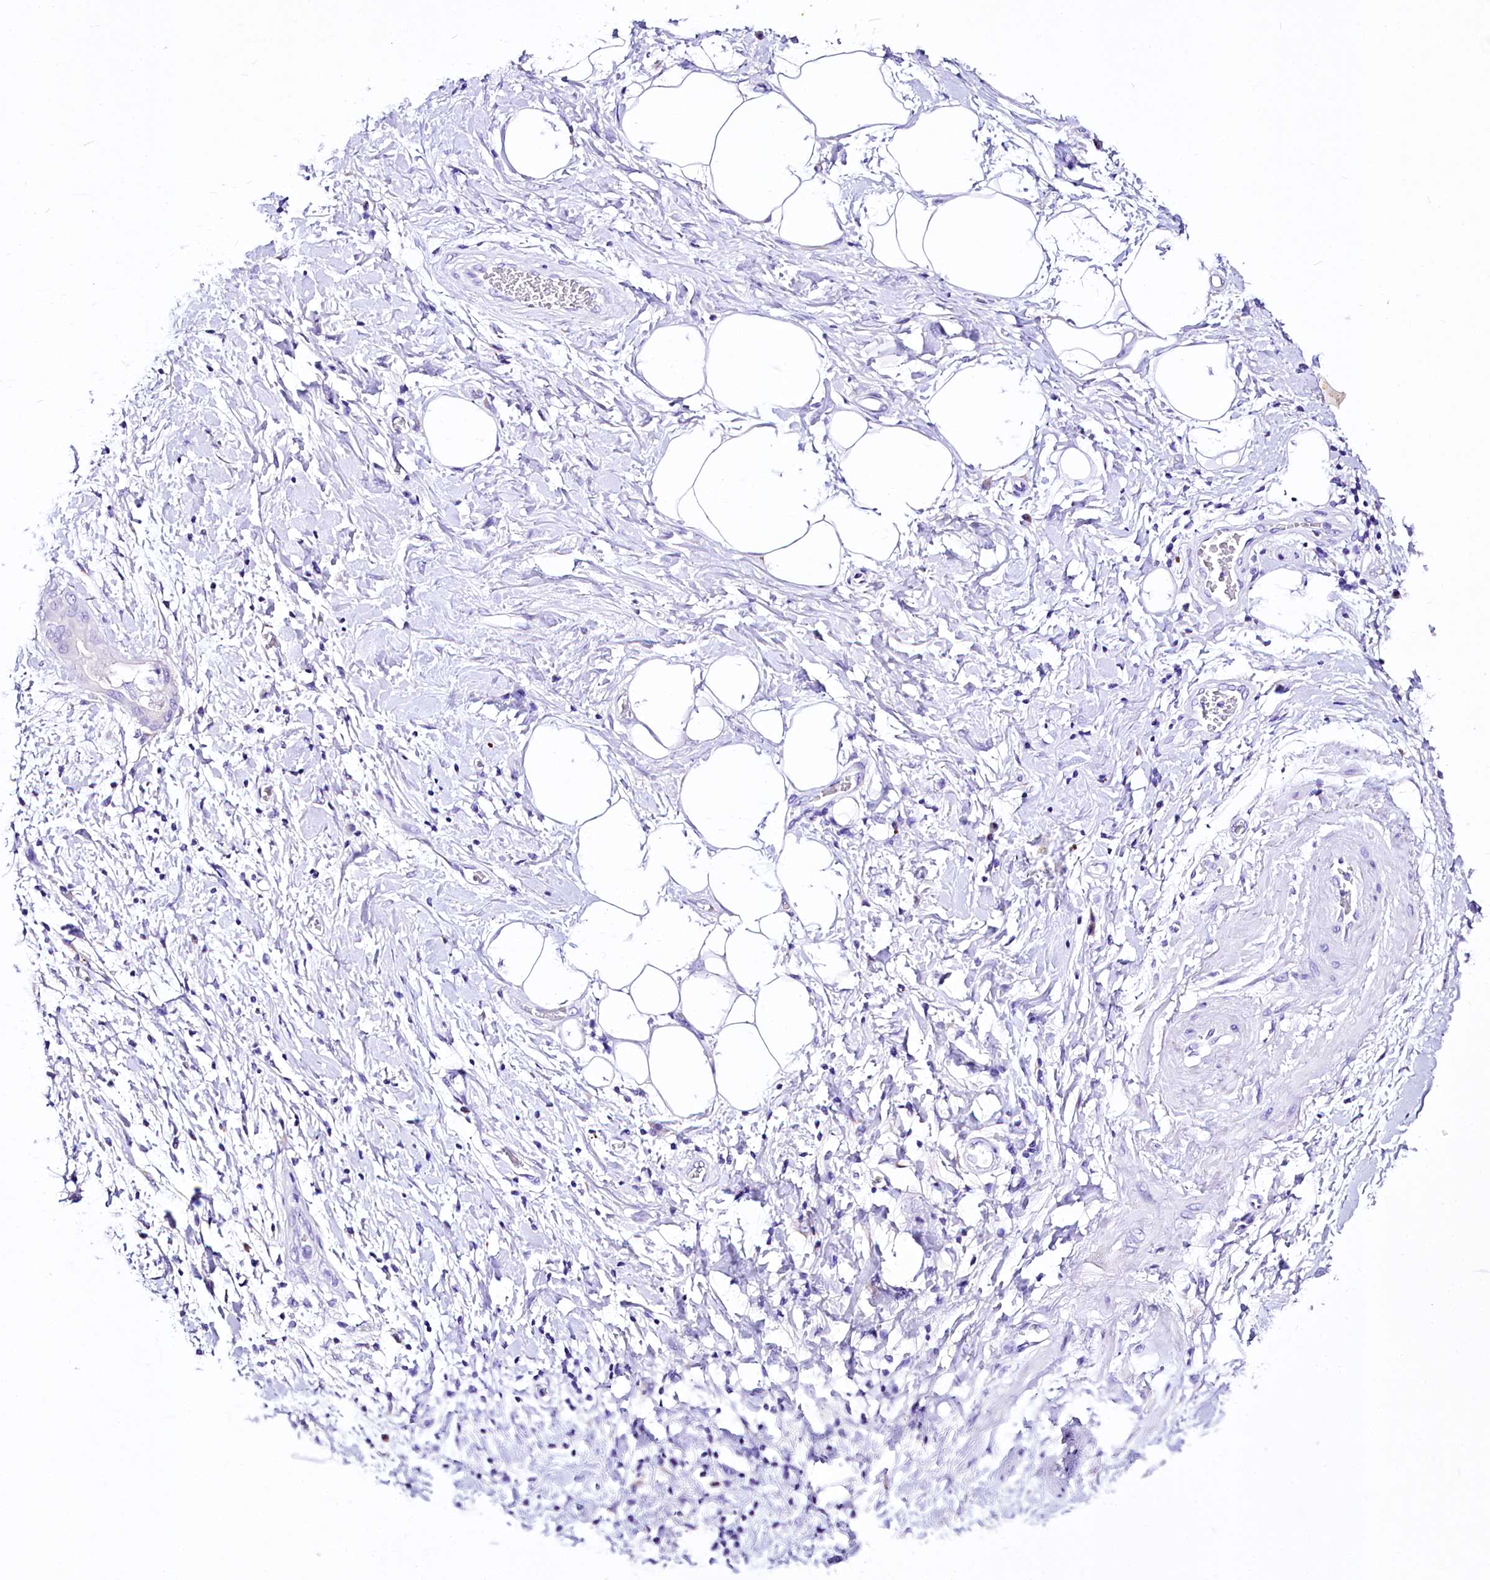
{"staining": {"intensity": "negative", "quantity": "none", "location": "none"}, "tissue": "adipose tissue", "cell_type": "Adipocytes", "image_type": "normal", "snomed": [{"axis": "morphology", "description": "Normal tissue, NOS"}, {"axis": "morphology", "description": "Adenocarcinoma, NOS"}, {"axis": "topography", "description": "Pancreas"}, {"axis": "topography", "description": "Peripheral nerve tissue"}], "caption": "The immunohistochemistry micrograph has no significant staining in adipocytes of adipose tissue. (Brightfield microscopy of DAB immunohistochemistry (IHC) at high magnification).", "gene": "A2ML1", "patient": {"sex": "male", "age": 59}}